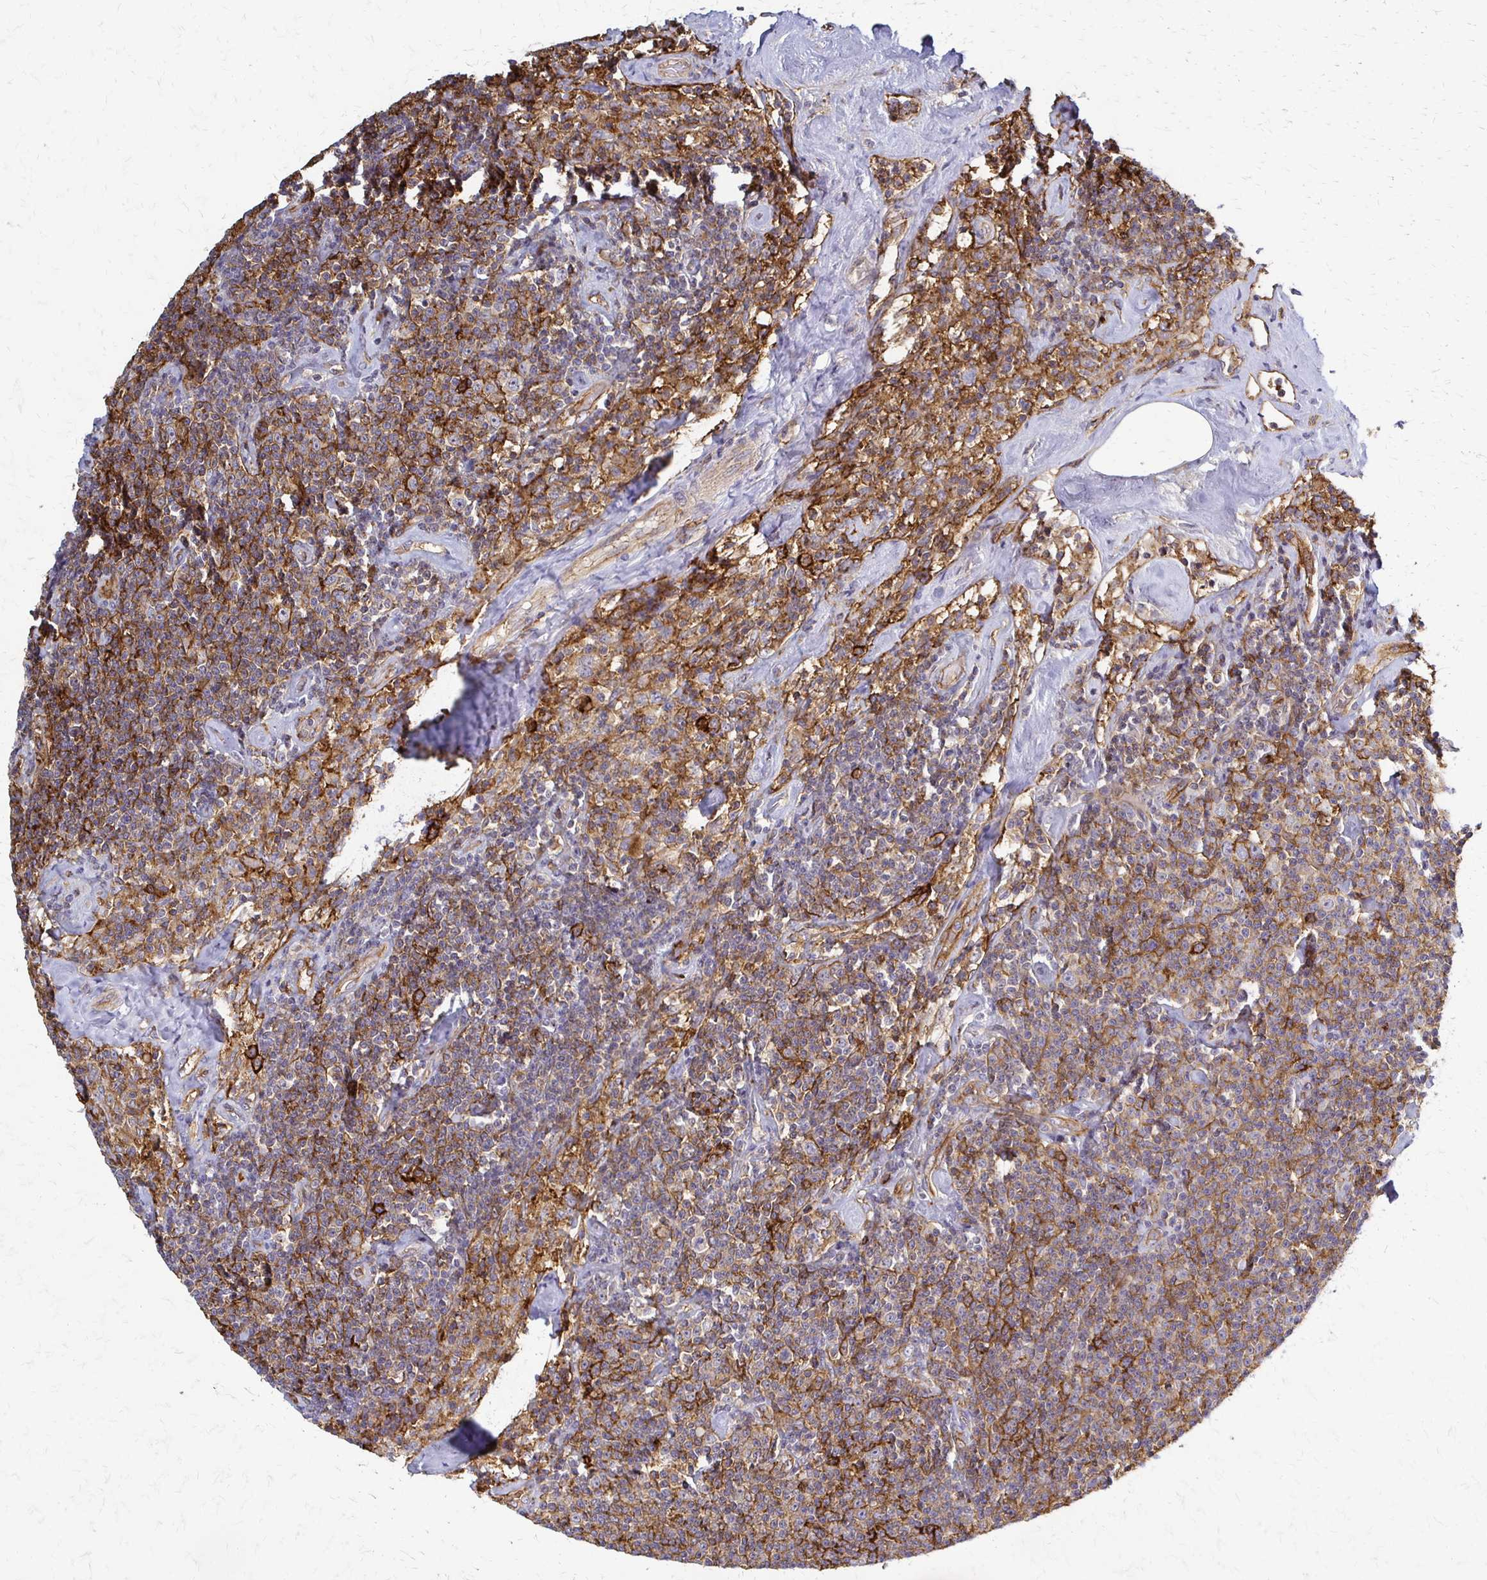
{"staining": {"intensity": "moderate", "quantity": ">75%", "location": "cytoplasmic/membranous"}, "tissue": "lymphoma", "cell_type": "Tumor cells", "image_type": "cancer", "snomed": [{"axis": "morphology", "description": "Malignant lymphoma, non-Hodgkin's type, Low grade"}, {"axis": "topography", "description": "Lymph node"}], "caption": "Brown immunohistochemical staining in lymphoma displays moderate cytoplasmic/membranous positivity in about >75% of tumor cells.", "gene": "SLC9A9", "patient": {"sex": "male", "age": 81}}